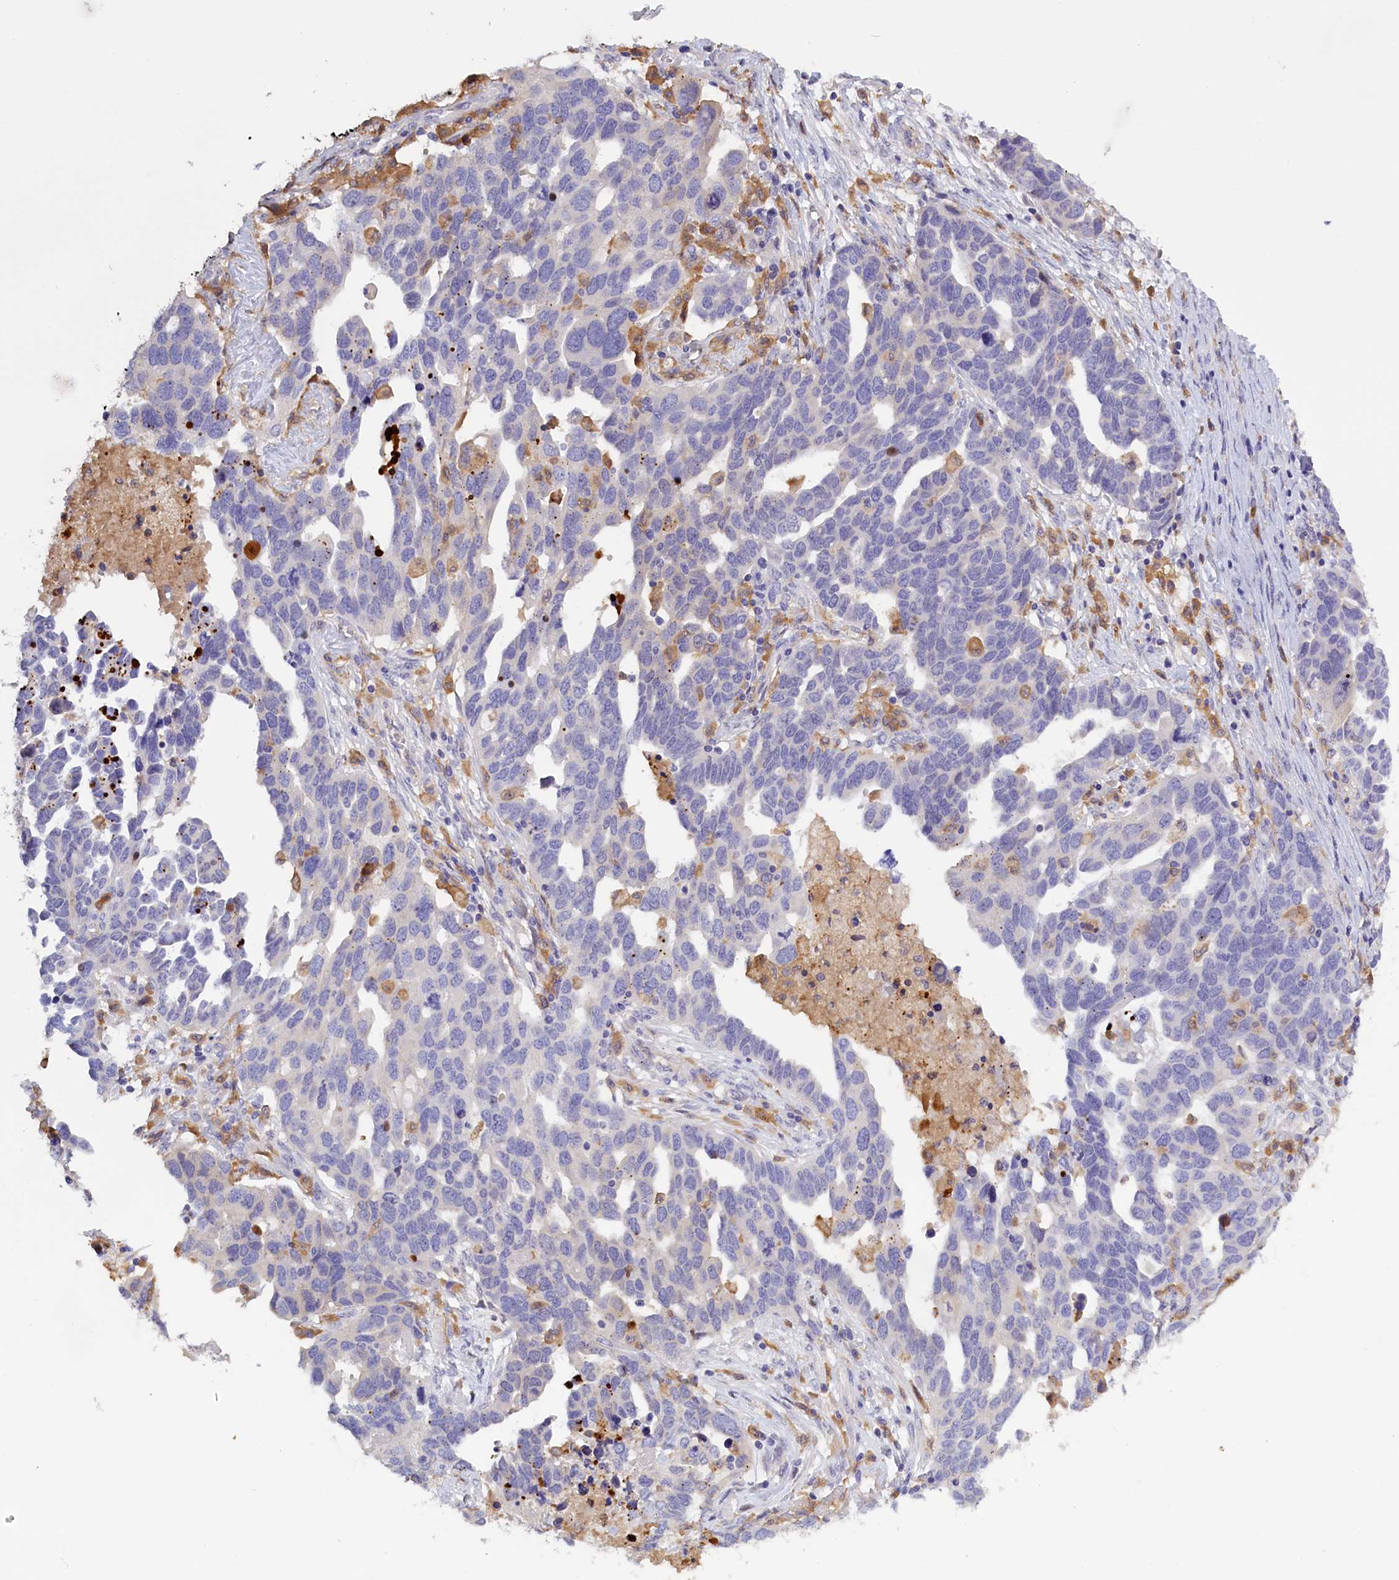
{"staining": {"intensity": "negative", "quantity": "none", "location": "none"}, "tissue": "ovarian cancer", "cell_type": "Tumor cells", "image_type": "cancer", "snomed": [{"axis": "morphology", "description": "Cystadenocarcinoma, serous, NOS"}, {"axis": "topography", "description": "Ovary"}], "caption": "A micrograph of human ovarian cancer (serous cystadenocarcinoma) is negative for staining in tumor cells. Nuclei are stained in blue.", "gene": "FAM149B1", "patient": {"sex": "female", "age": 54}}